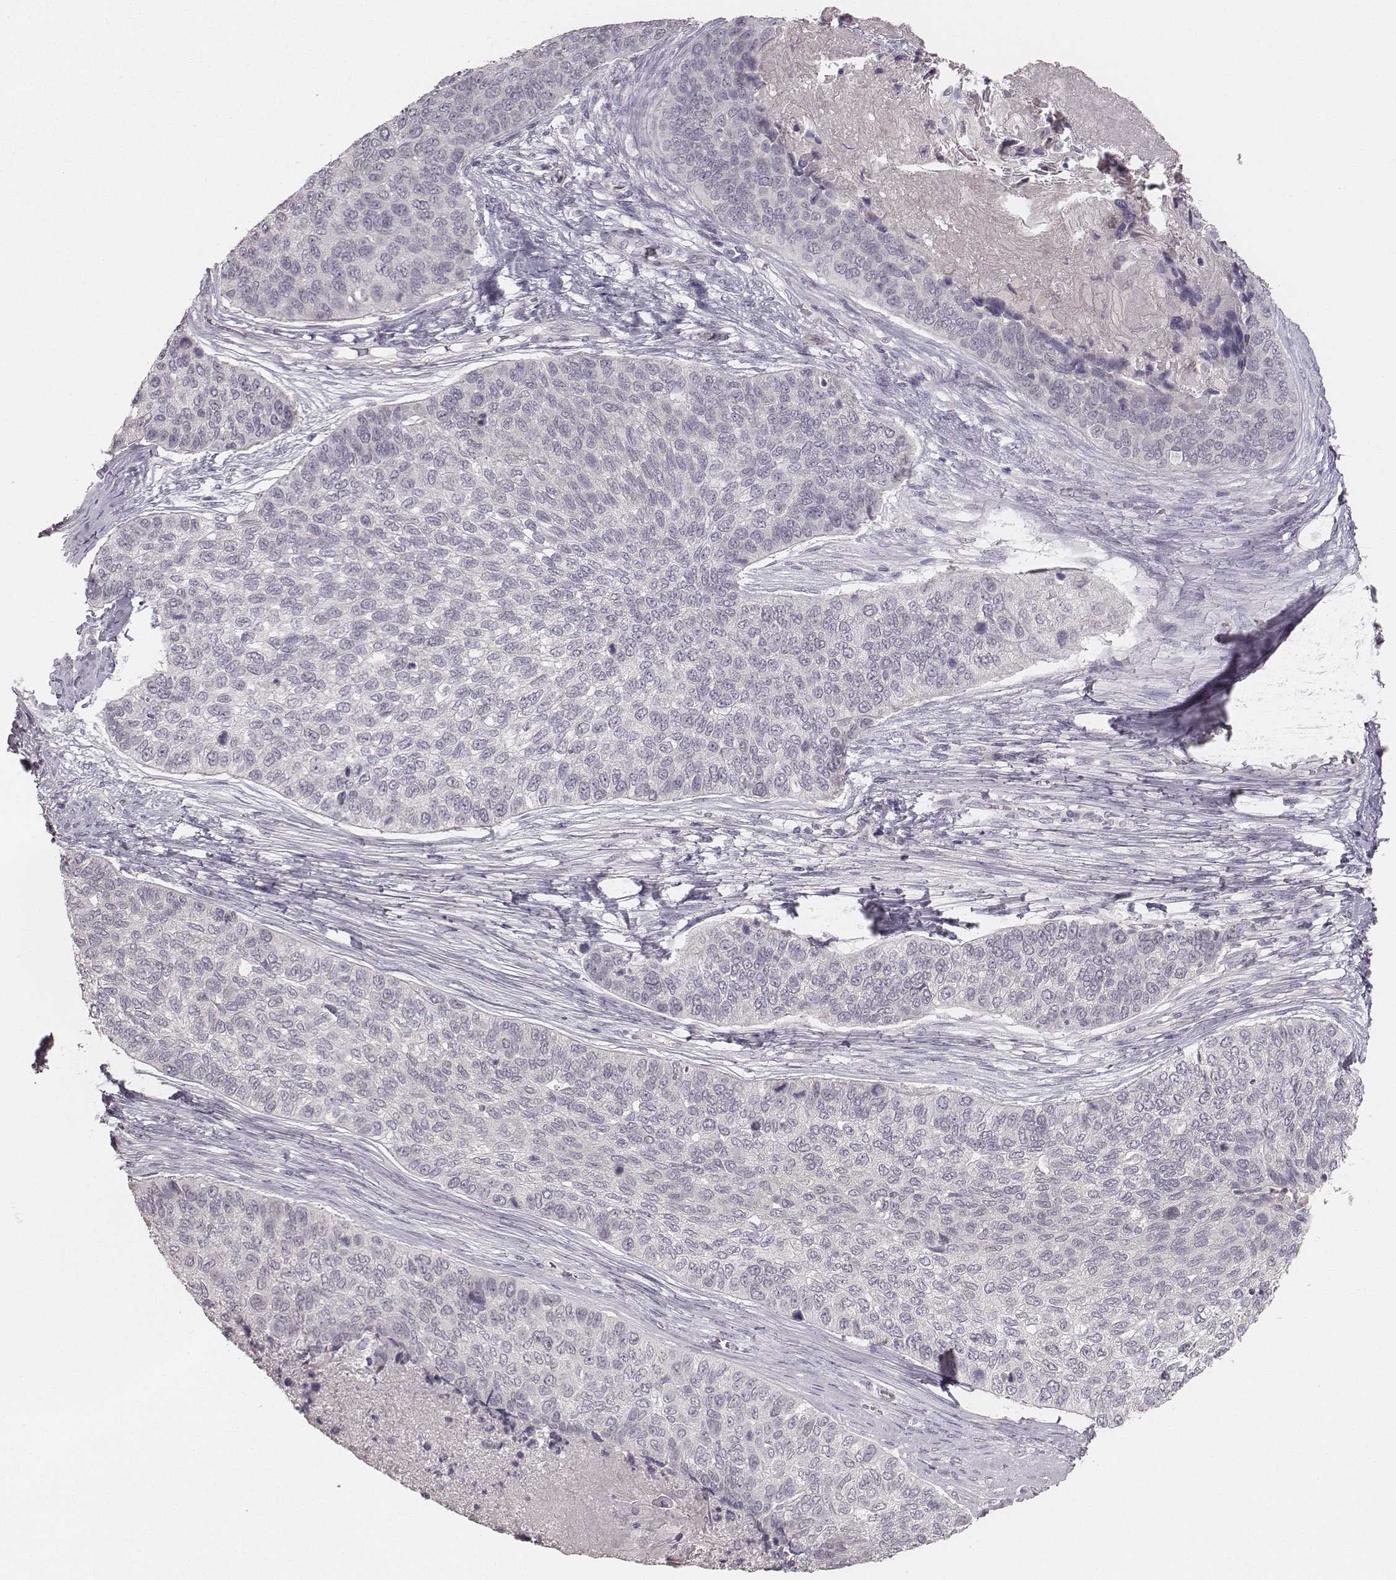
{"staining": {"intensity": "negative", "quantity": "none", "location": "none"}, "tissue": "lung cancer", "cell_type": "Tumor cells", "image_type": "cancer", "snomed": [{"axis": "morphology", "description": "Squamous cell carcinoma, NOS"}, {"axis": "topography", "description": "Lung"}], "caption": "Lung cancer stained for a protein using immunohistochemistry exhibits no expression tumor cells.", "gene": "LY6K", "patient": {"sex": "male", "age": 69}}